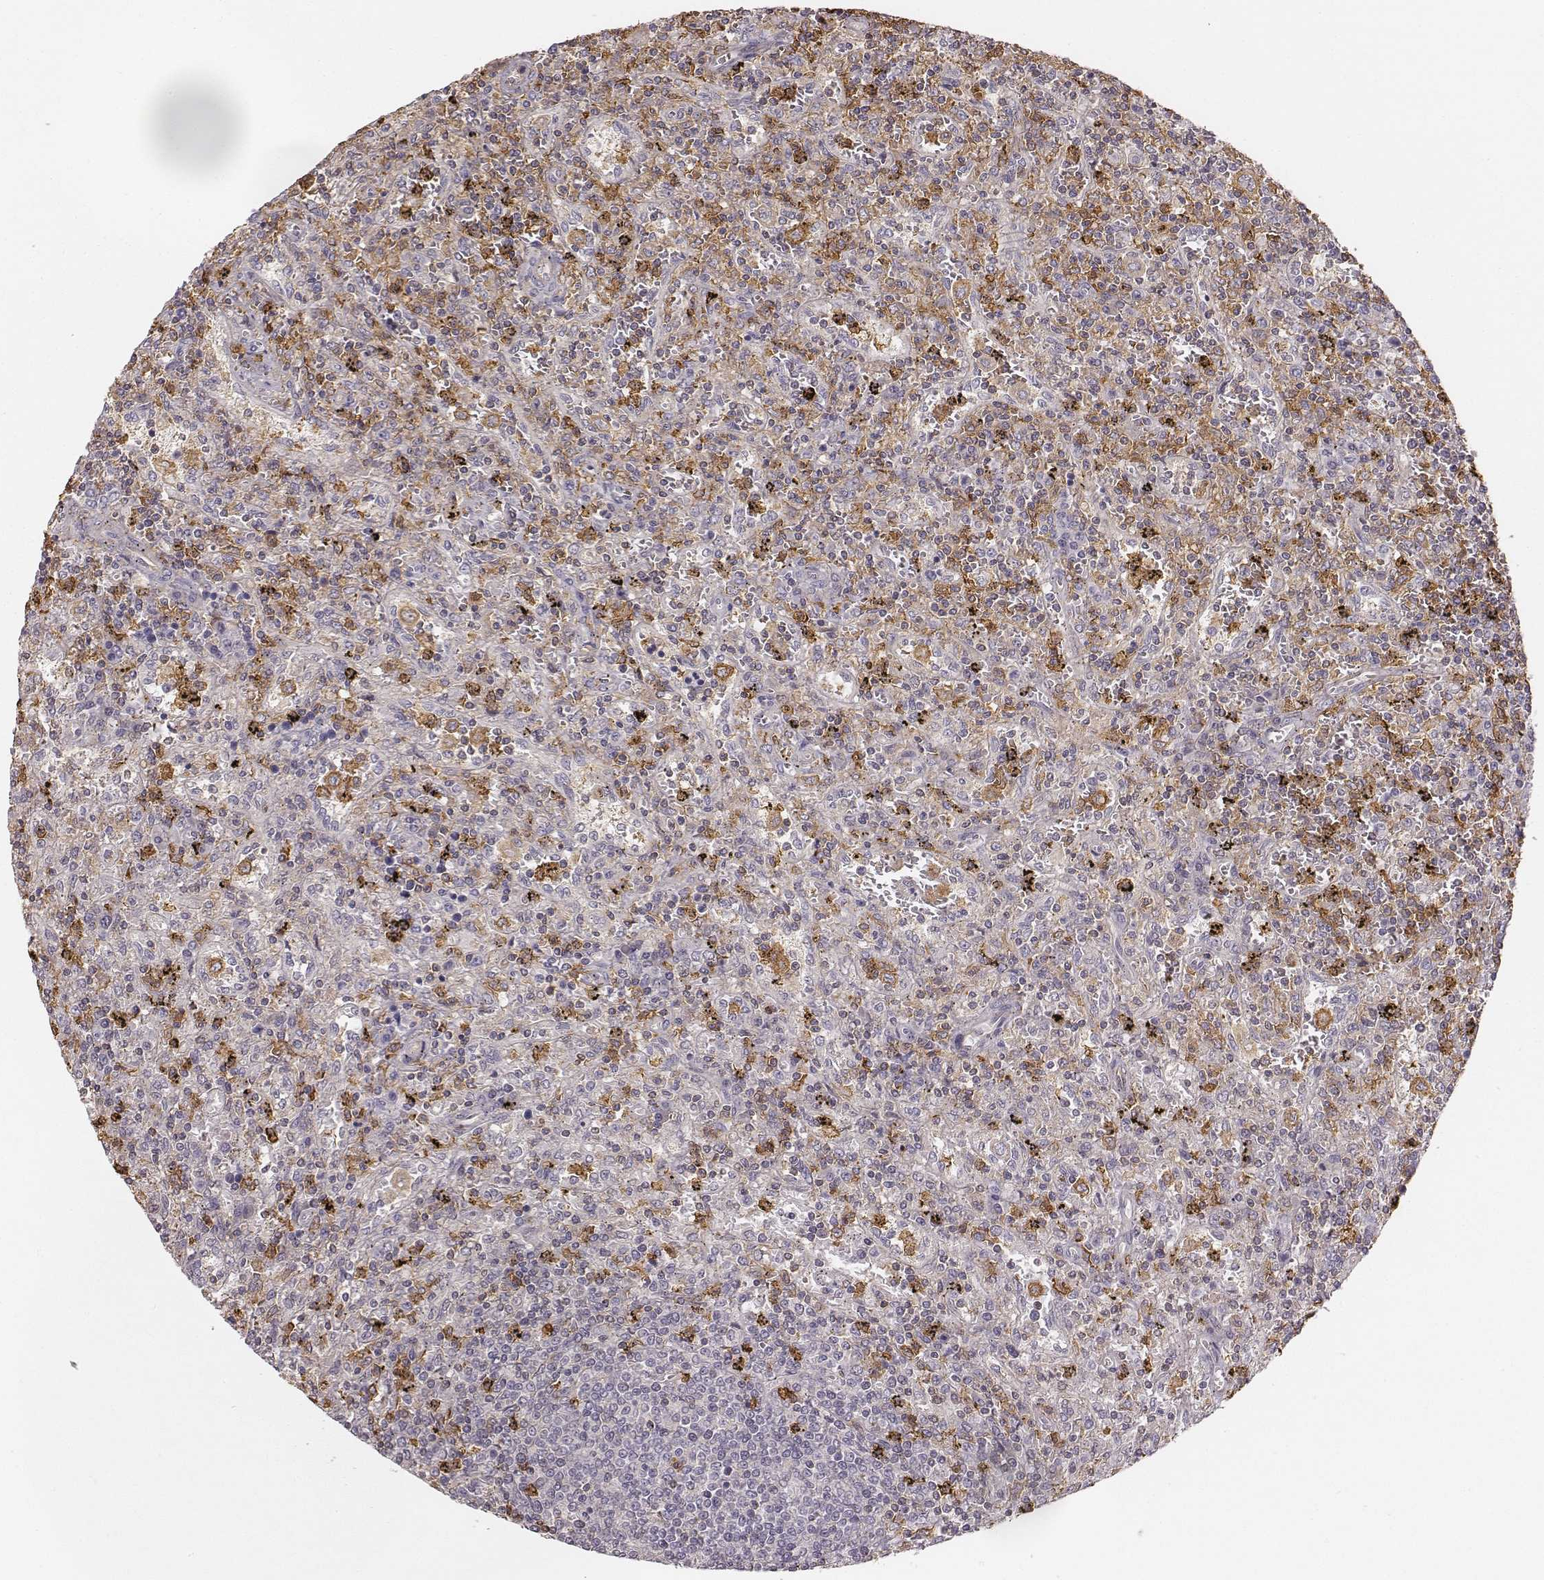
{"staining": {"intensity": "negative", "quantity": "none", "location": "none"}, "tissue": "lymphoma", "cell_type": "Tumor cells", "image_type": "cancer", "snomed": [{"axis": "morphology", "description": "Malignant lymphoma, non-Hodgkin's type, Low grade"}, {"axis": "topography", "description": "Spleen"}], "caption": "An IHC histopathology image of low-grade malignant lymphoma, non-Hodgkin's type is shown. There is no staining in tumor cells of low-grade malignant lymphoma, non-Hodgkin's type.", "gene": "ZYX", "patient": {"sex": "male", "age": 62}}